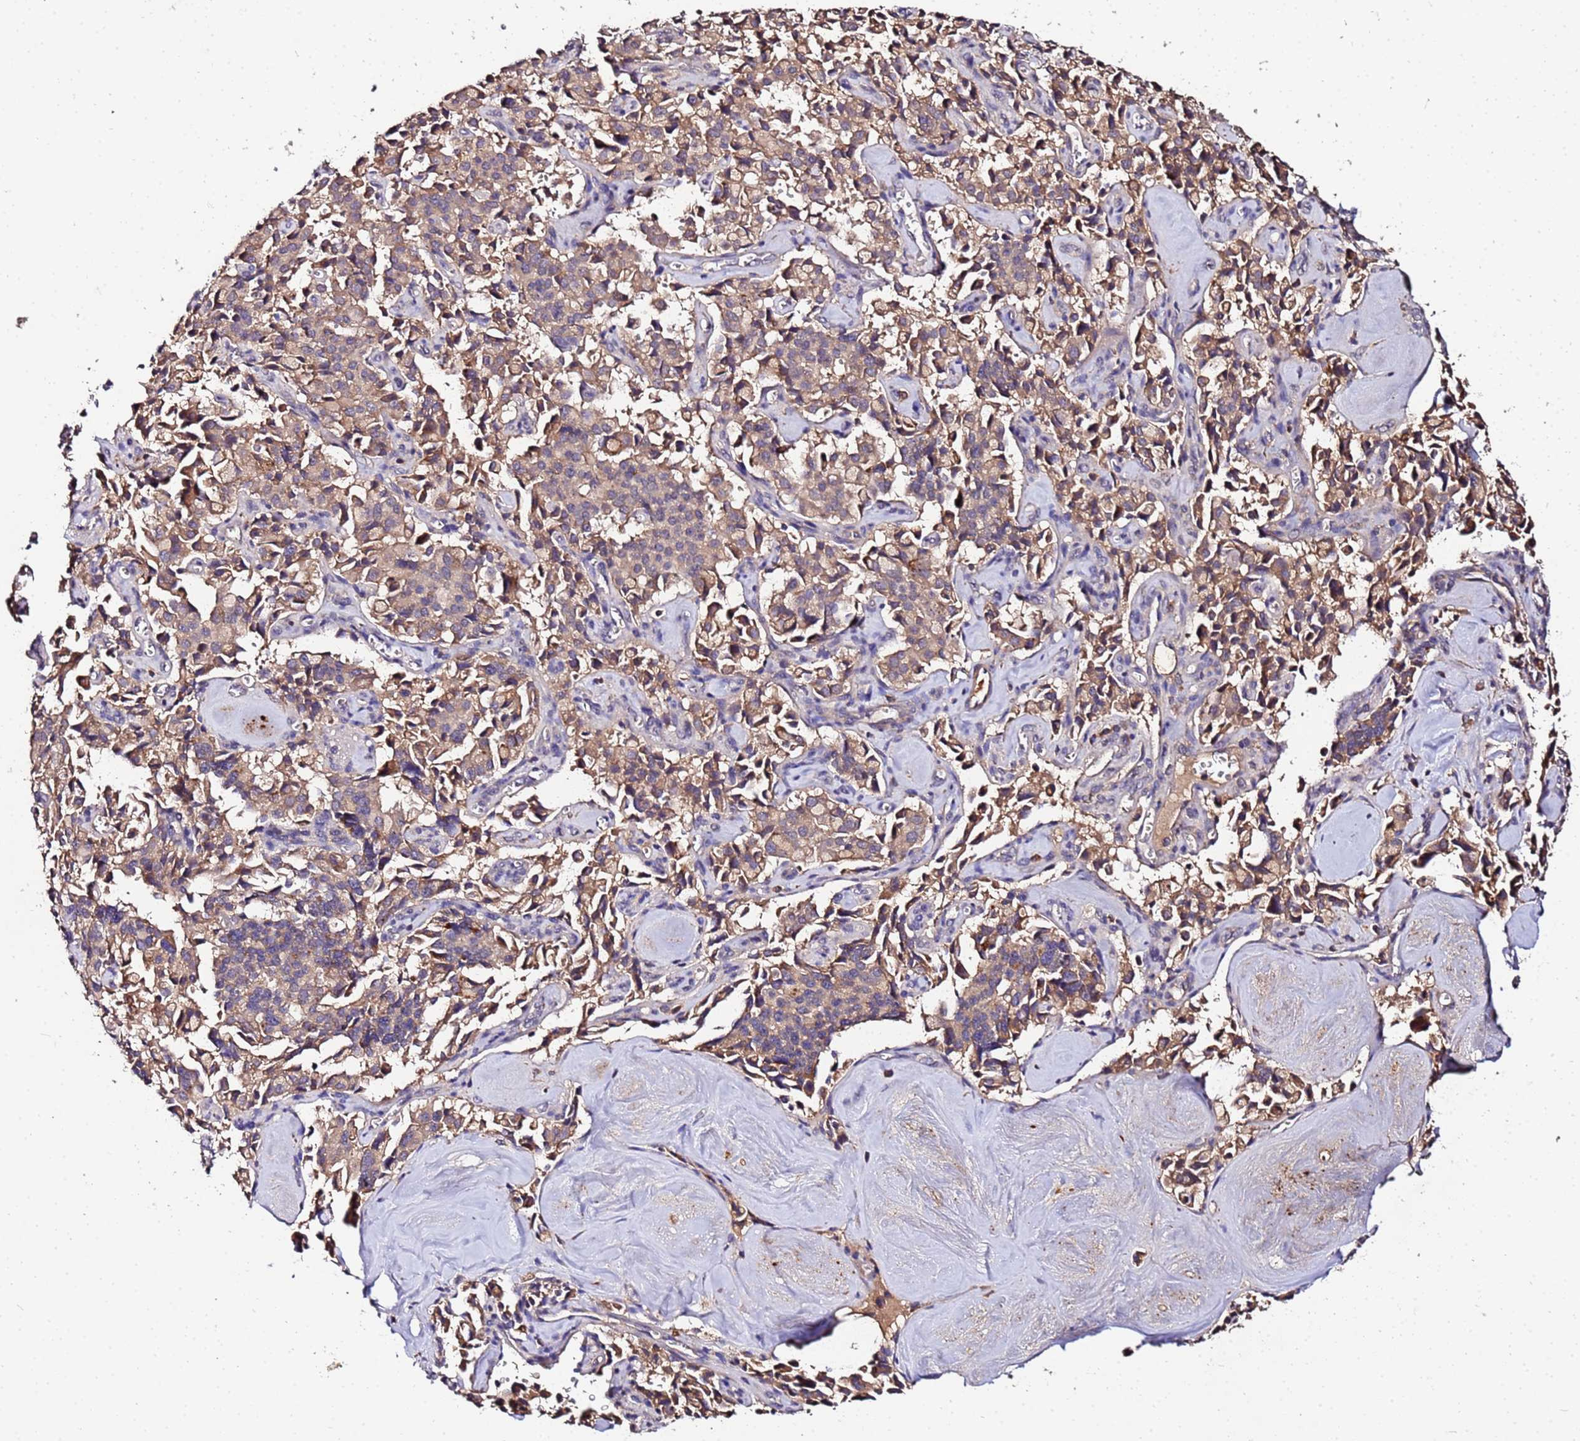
{"staining": {"intensity": "weak", "quantity": ">75%", "location": "cytoplasmic/membranous"}, "tissue": "pancreatic cancer", "cell_type": "Tumor cells", "image_type": "cancer", "snomed": [{"axis": "morphology", "description": "Adenocarcinoma, NOS"}, {"axis": "topography", "description": "Pancreas"}], "caption": "Protein staining of adenocarcinoma (pancreatic) tissue demonstrates weak cytoplasmic/membranous expression in approximately >75% of tumor cells. (IHC, brightfield microscopy, high magnification).", "gene": "MTERF1", "patient": {"sex": "male", "age": 65}}